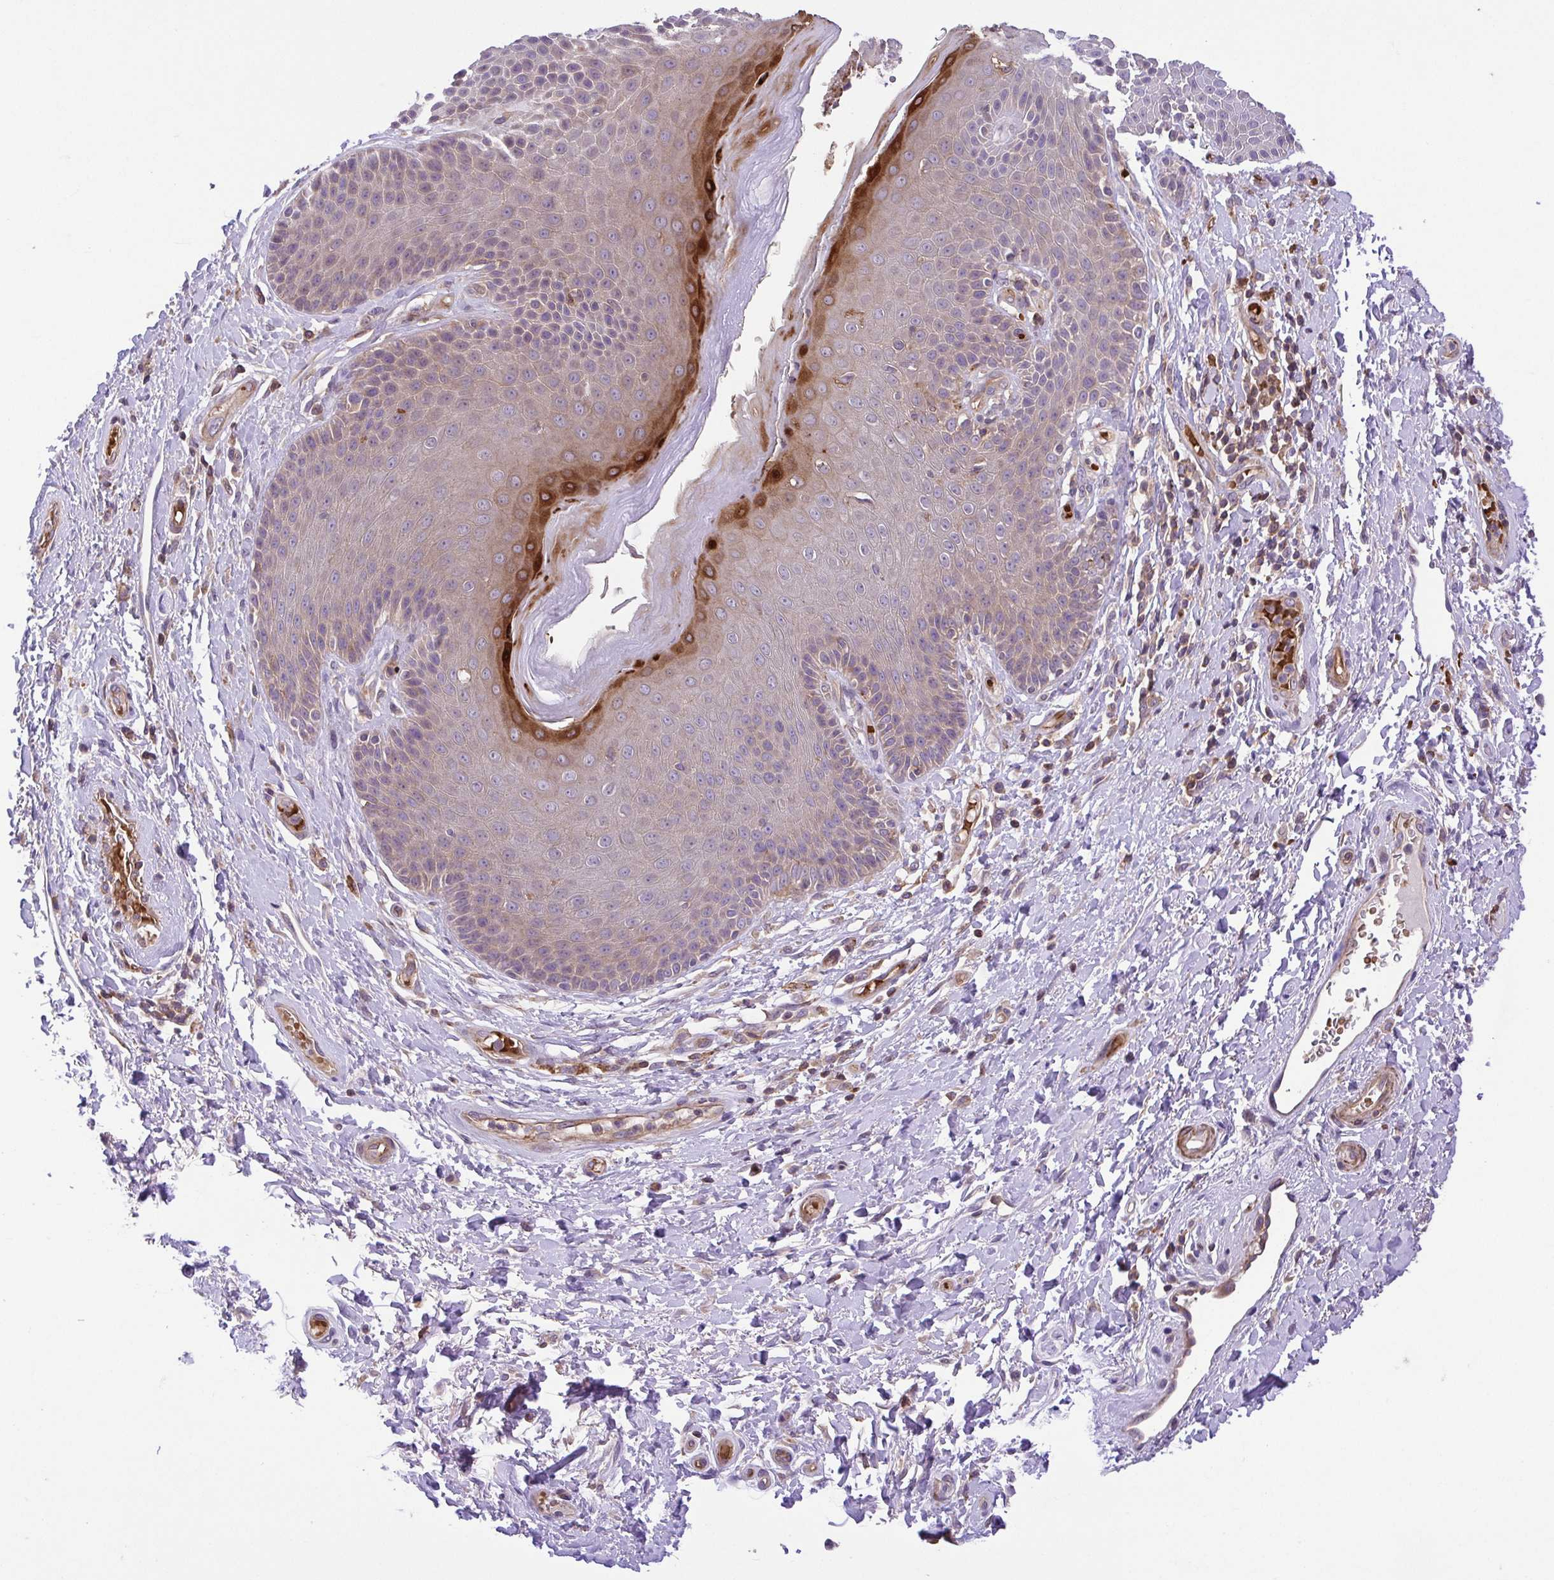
{"staining": {"intensity": "strong", "quantity": "<25%", "location": "cytoplasmic/membranous"}, "tissue": "skin", "cell_type": "Epidermal cells", "image_type": "normal", "snomed": [{"axis": "morphology", "description": "Normal tissue, NOS"}, {"axis": "topography", "description": "Anal"}, {"axis": "topography", "description": "Peripheral nerve tissue"}], "caption": "DAB immunohistochemical staining of unremarkable skin demonstrates strong cytoplasmic/membranous protein expression in approximately <25% of epidermal cells.", "gene": "IDE", "patient": {"sex": "male", "age": 51}}